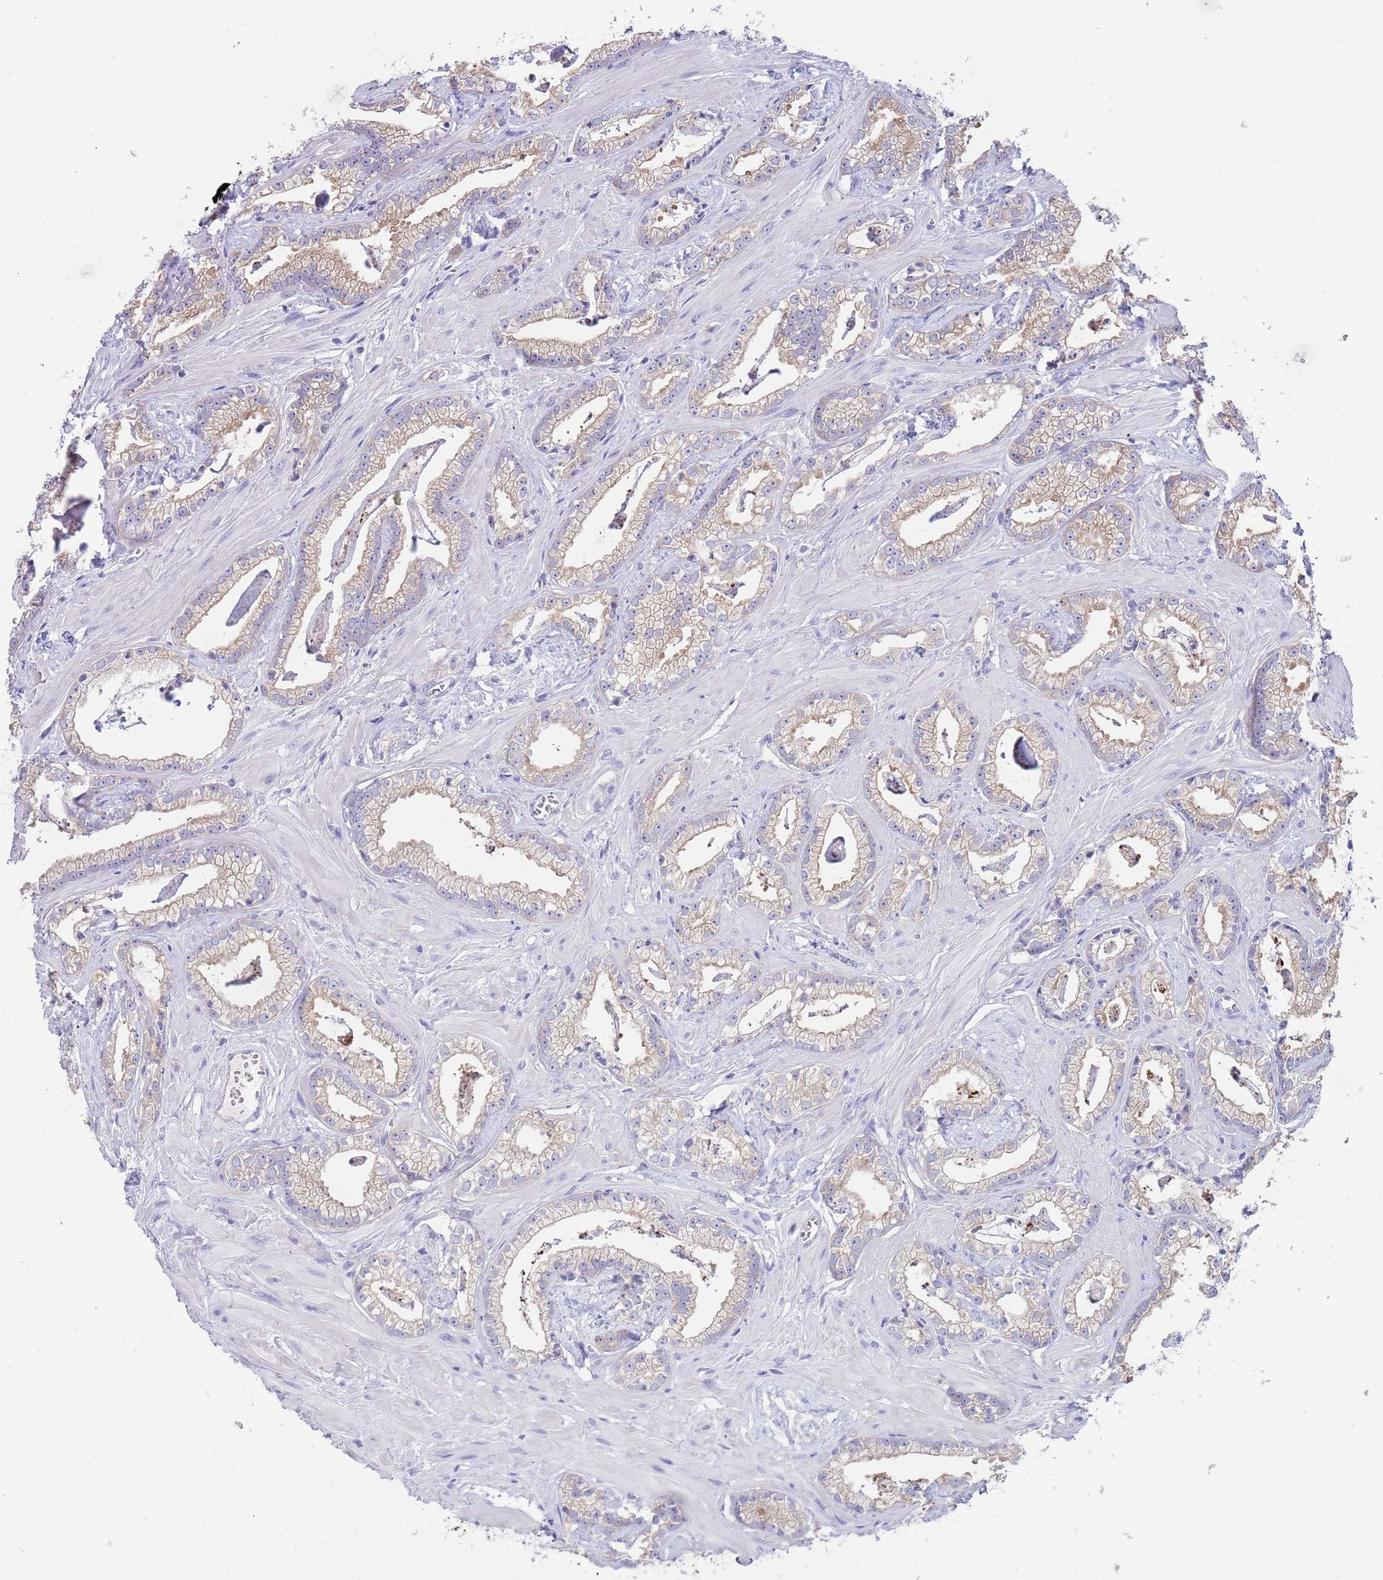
{"staining": {"intensity": "weak", "quantity": ">75%", "location": "cytoplasmic/membranous"}, "tissue": "prostate cancer", "cell_type": "Tumor cells", "image_type": "cancer", "snomed": [{"axis": "morphology", "description": "Adenocarcinoma, Low grade"}, {"axis": "topography", "description": "Prostate"}], "caption": "Human prostate adenocarcinoma (low-grade) stained with a brown dye displays weak cytoplasmic/membranous positive positivity in about >75% of tumor cells.", "gene": "TYW1", "patient": {"sex": "male", "age": 60}}